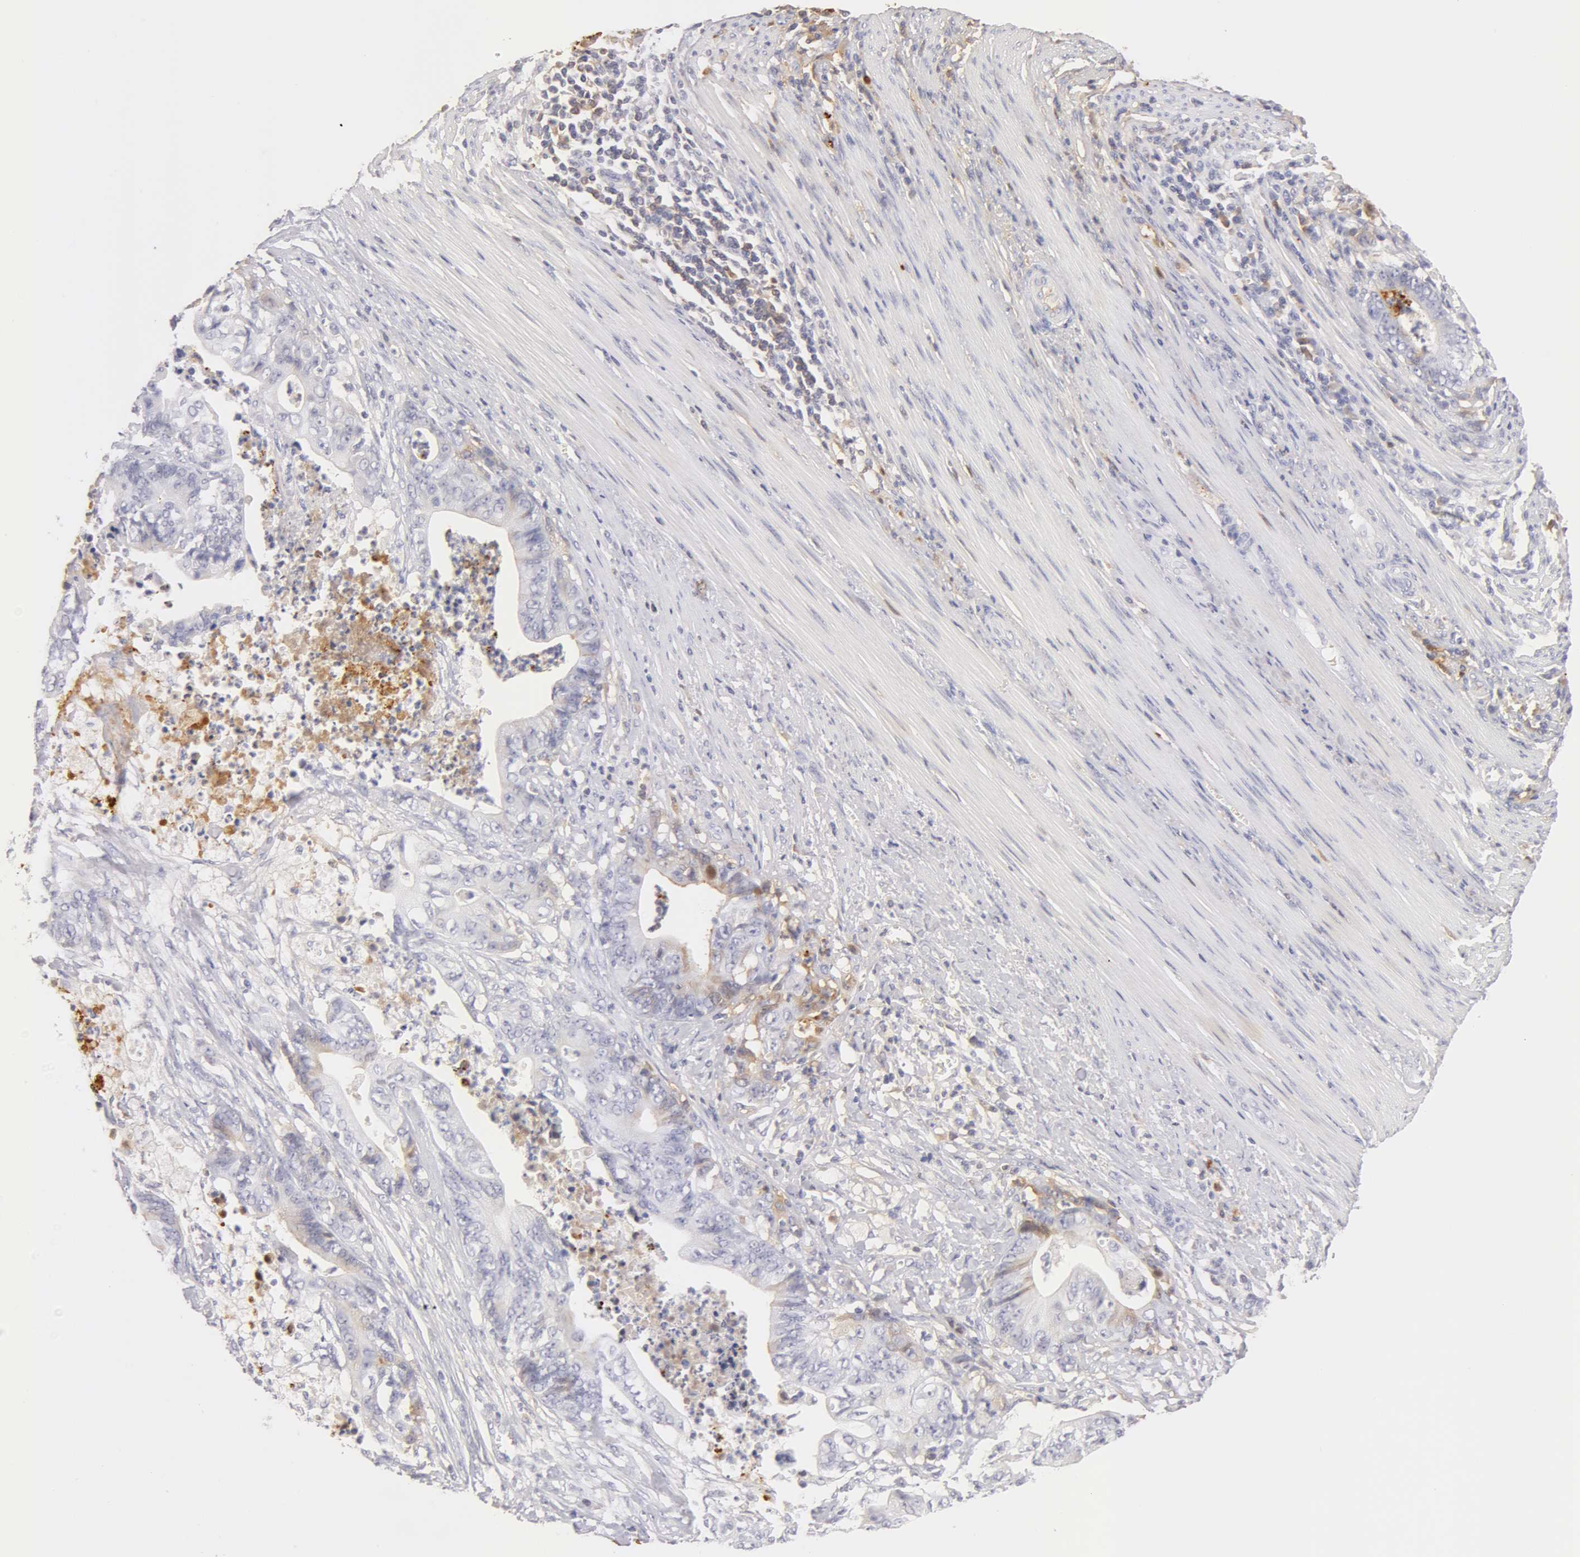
{"staining": {"intensity": "negative", "quantity": "none", "location": "none"}, "tissue": "stomach cancer", "cell_type": "Tumor cells", "image_type": "cancer", "snomed": [{"axis": "morphology", "description": "Adenocarcinoma, NOS"}, {"axis": "topography", "description": "Stomach, lower"}], "caption": "A high-resolution micrograph shows IHC staining of adenocarcinoma (stomach), which displays no significant expression in tumor cells.", "gene": "AHSG", "patient": {"sex": "female", "age": 86}}